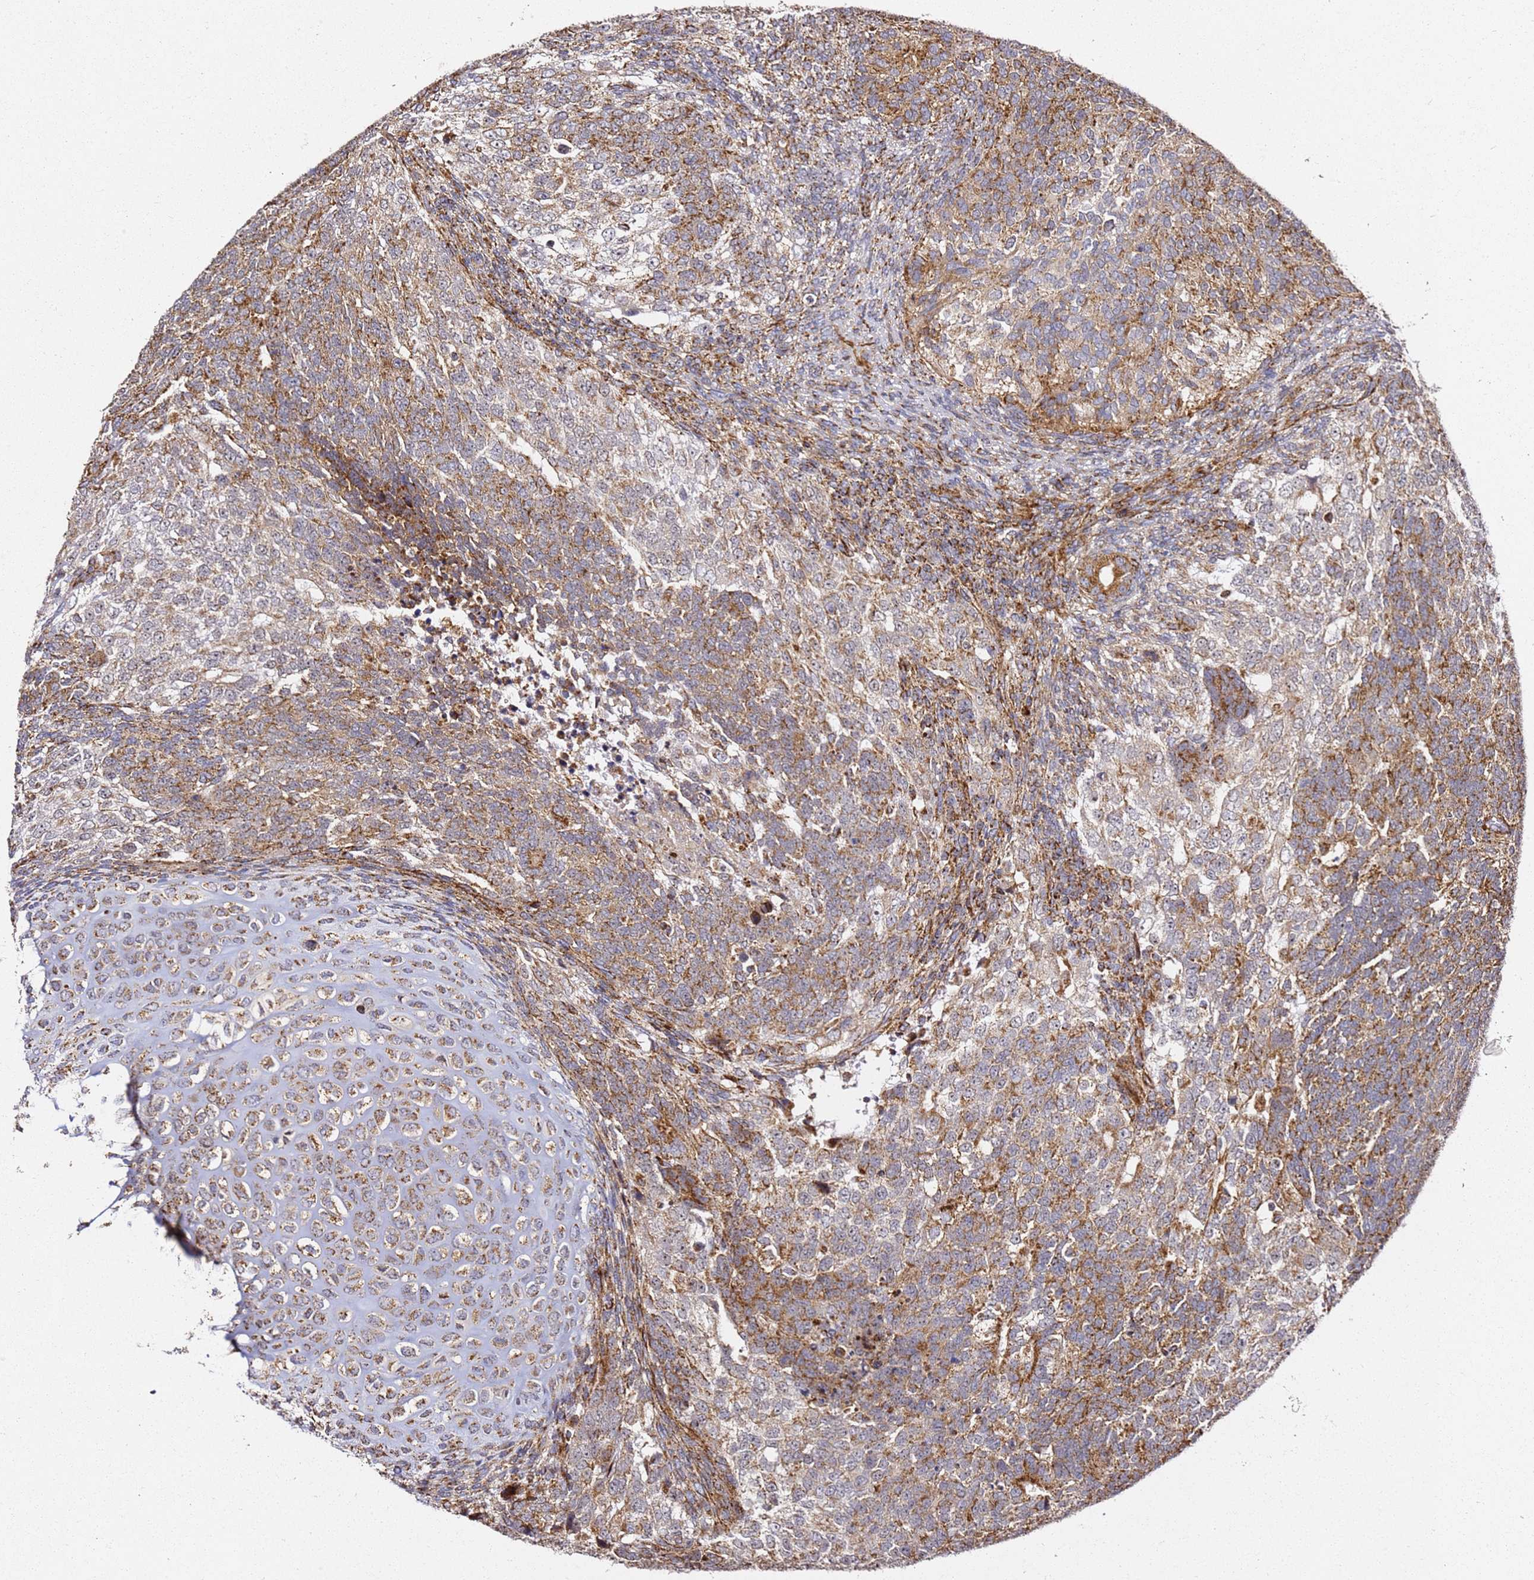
{"staining": {"intensity": "moderate", "quantity": ">75%", "location": "cytoplasmic/membranous"}, "tissue": "testis cancer", "cell_type": "Tumor cells", "image_type": "cancer", "snomed": [{"axis": "morphology", "description": "Carcinoma, Embryonal, NOS"}, {"axis": "topography", "description": "Testis"}], "caption": "IHC micrograph of neoplastic tissue: human testis embryonal carcinoma stained using immunohistochemistry reveals medium levels of moderate protein expression localized specifically in the cytoplasmic/membranous of tumor cells, appearing as a cytoplasmic/membranous brown color.", "gene": "NDUFA3", "patient": {"sex": "male", "age": 23}}